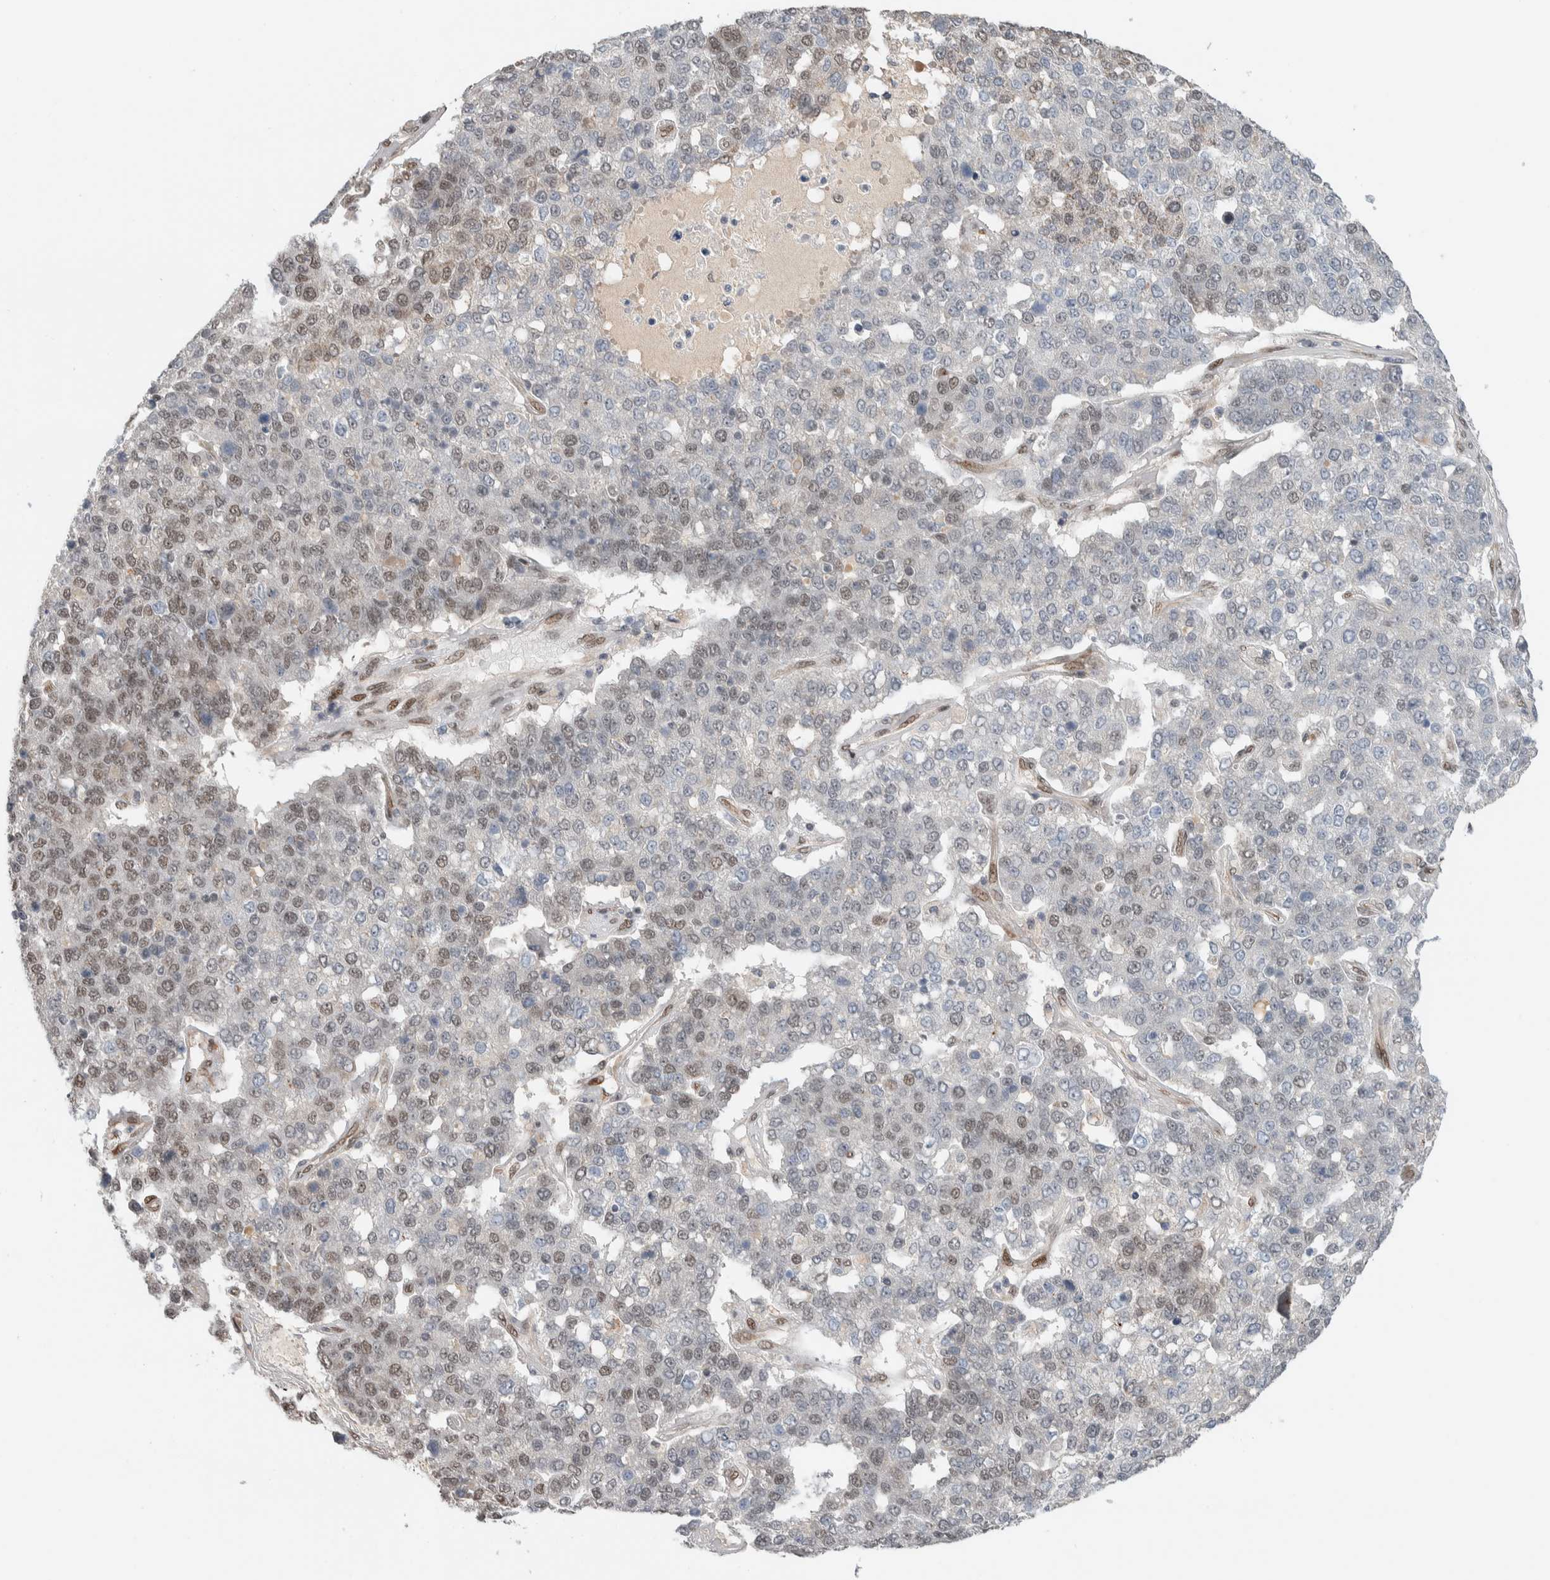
{"staining": {"intensity": "weak", "quantity": "25%-75%", "location": "nuclear"}, "tissue": "pancreatic cancer", "cell_type": "Tumor cells", "image_type": "cancer", "snomed": [{"axis": "morphology", "description": "Adenocarcinoma, NOS"}, {"axis": "topography", "description": "Pancreas"}], "caption": "Protein expression by immunohistochemistry (IHC) reveals weak nuclear positivity in about 25%-75% of tumor cells in adenocarcinoma (pancreatic).", "gene": "TNRC18", "patient": {"sex": "female", "age": 61}}